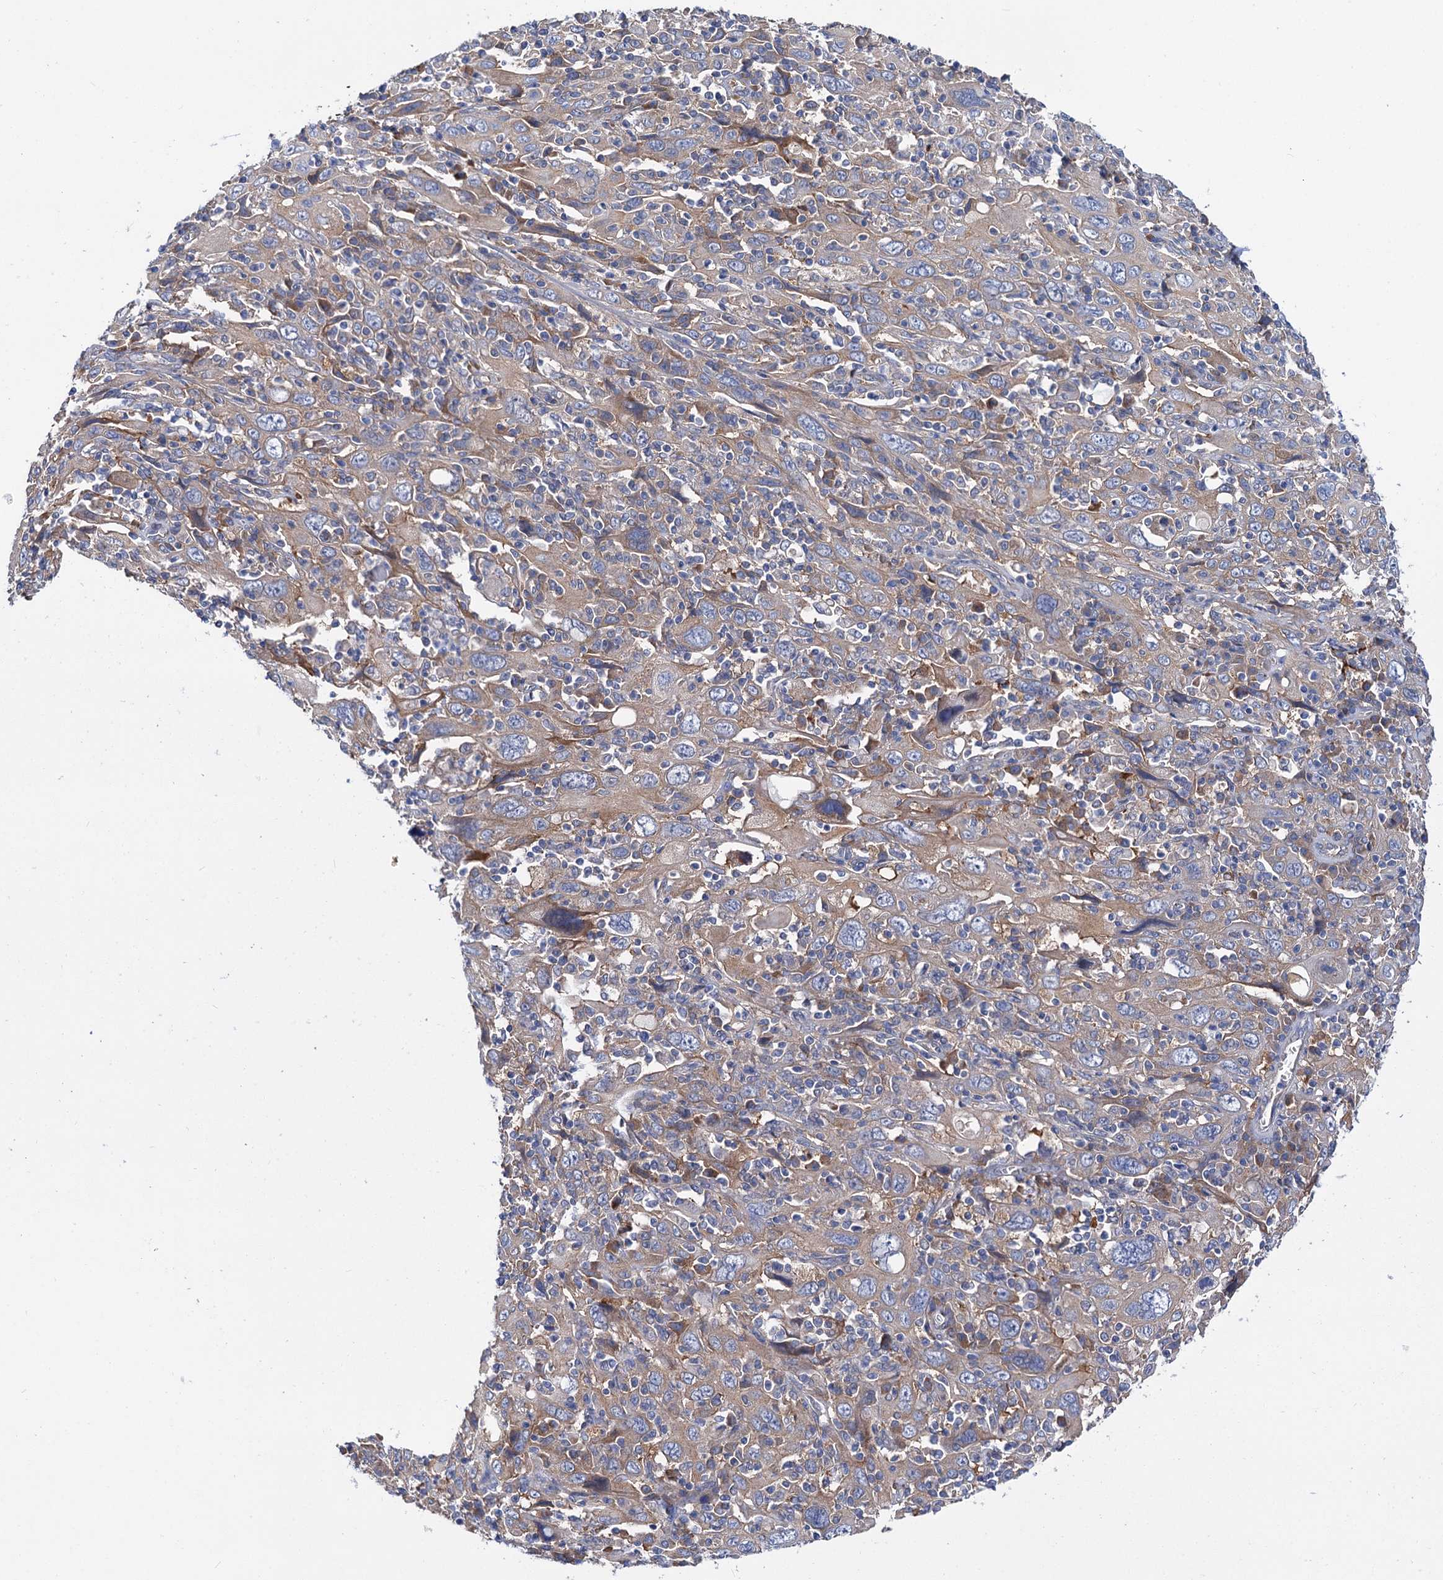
{"staining": {"intensity": "weak", "quantity": "<25%", "location": "cytoplasmic/membranous"}, "tissue": "cervical cancer", "cell_type": "Tumor cells", "image_type": "cancer", "snomed": [{"axis": "morphology", "description": "Squamous cell carcinoma, NOS"}, {"axis": "topography", "description": "Cervix"}], "caption": "Cervical cancer stained for a protein using IHC demonstrates no staining tumor cells.", "gene": "TRIM55", "patient": {"sex": "female", "age": 46}}